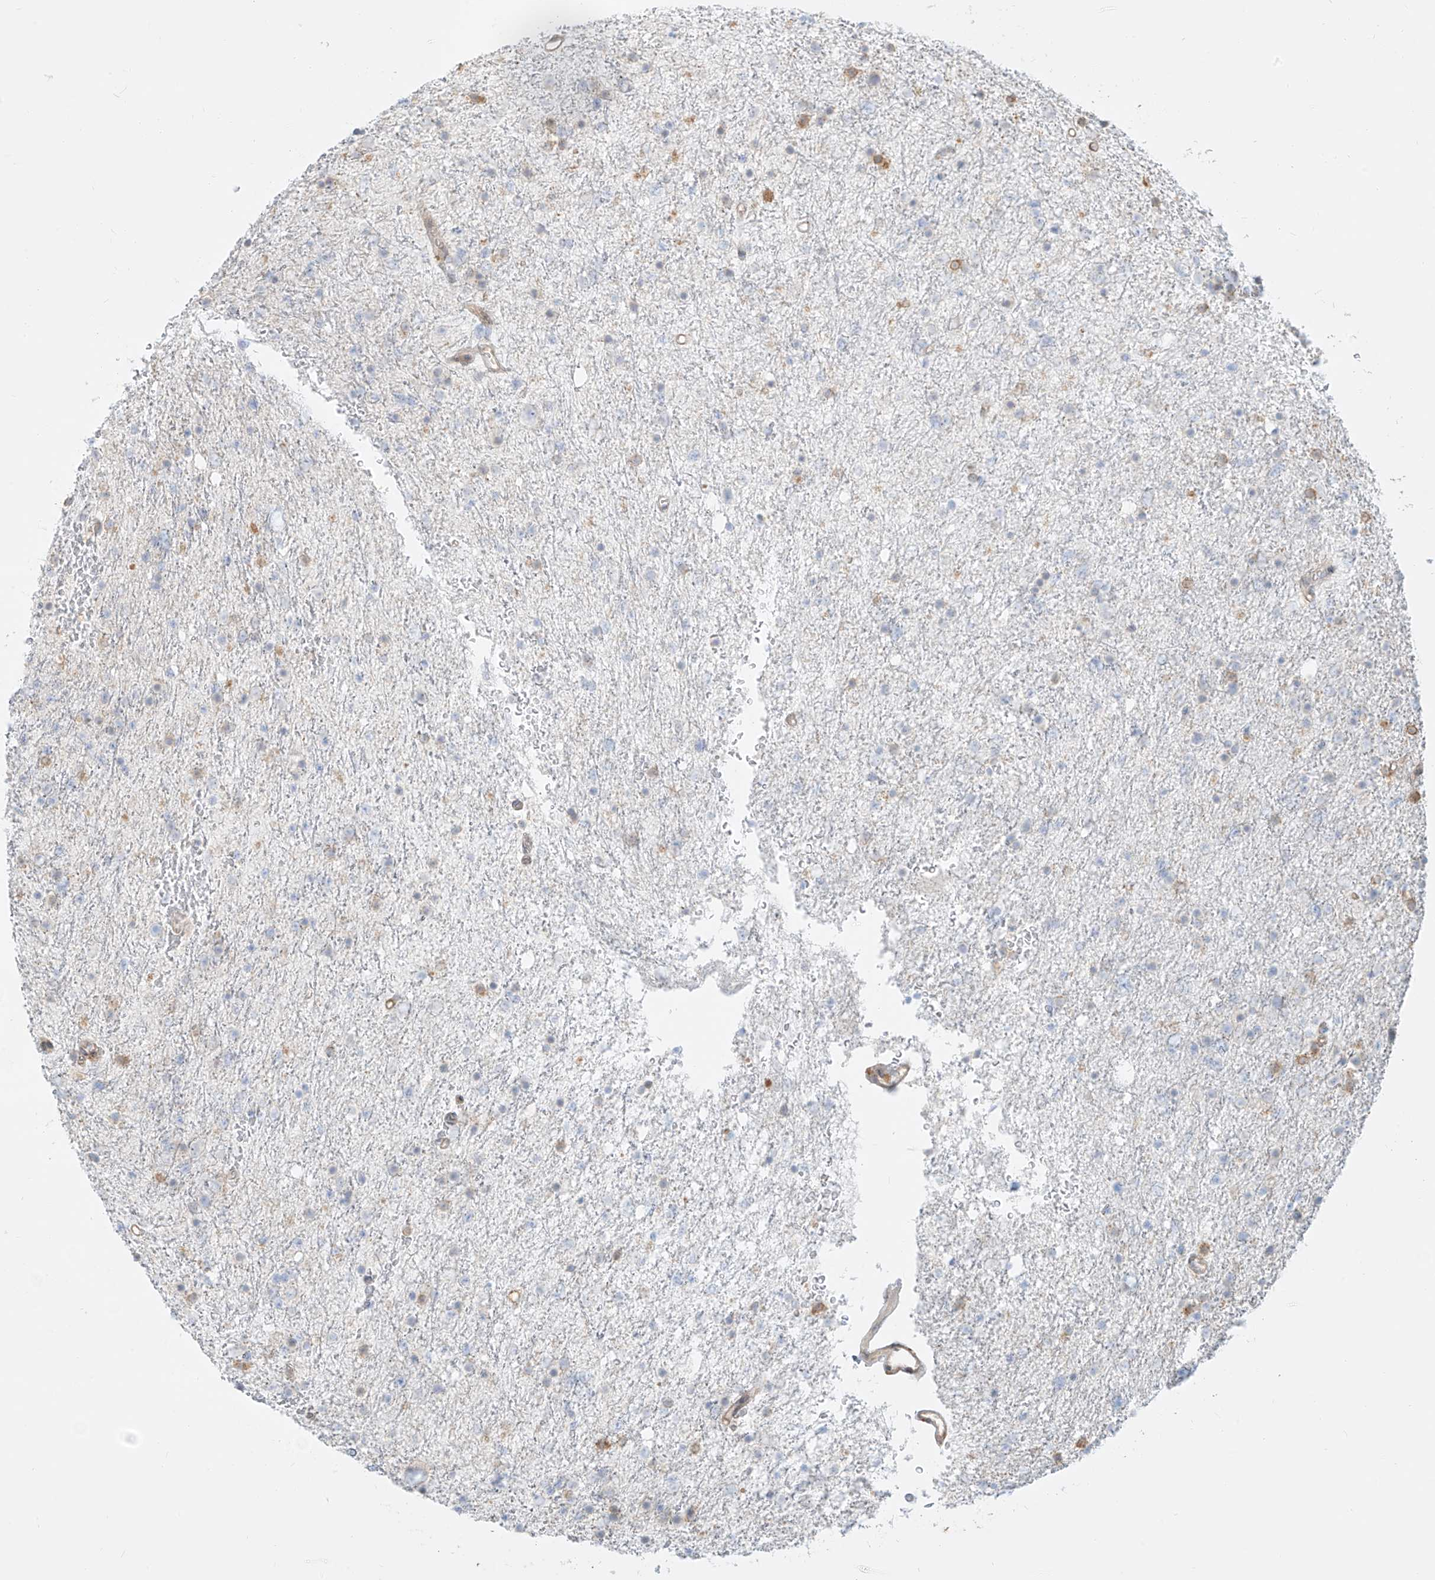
{"staining": {"intensity": "negative", "quantity": "none", "location": "none"}, "tissue": "glioma", "cell_type": "Tumor cells", "image_type": "cancer", "snomed": [{"axis": "morphology", "description": "Glioma, malignant, Low grade"}, {"axis": "topography", "description": "Brain"}], "caption": "An IHC micrograph of glioma is shown. There is no staining in tumor cells of glioma. (DAB (3,3'-diaminobenzidine) immunohistochemistry visualized using brightfield microscopy, high magnification).", "gene": "NHSL1", "patient": {"sex": "female", "age": 37}}